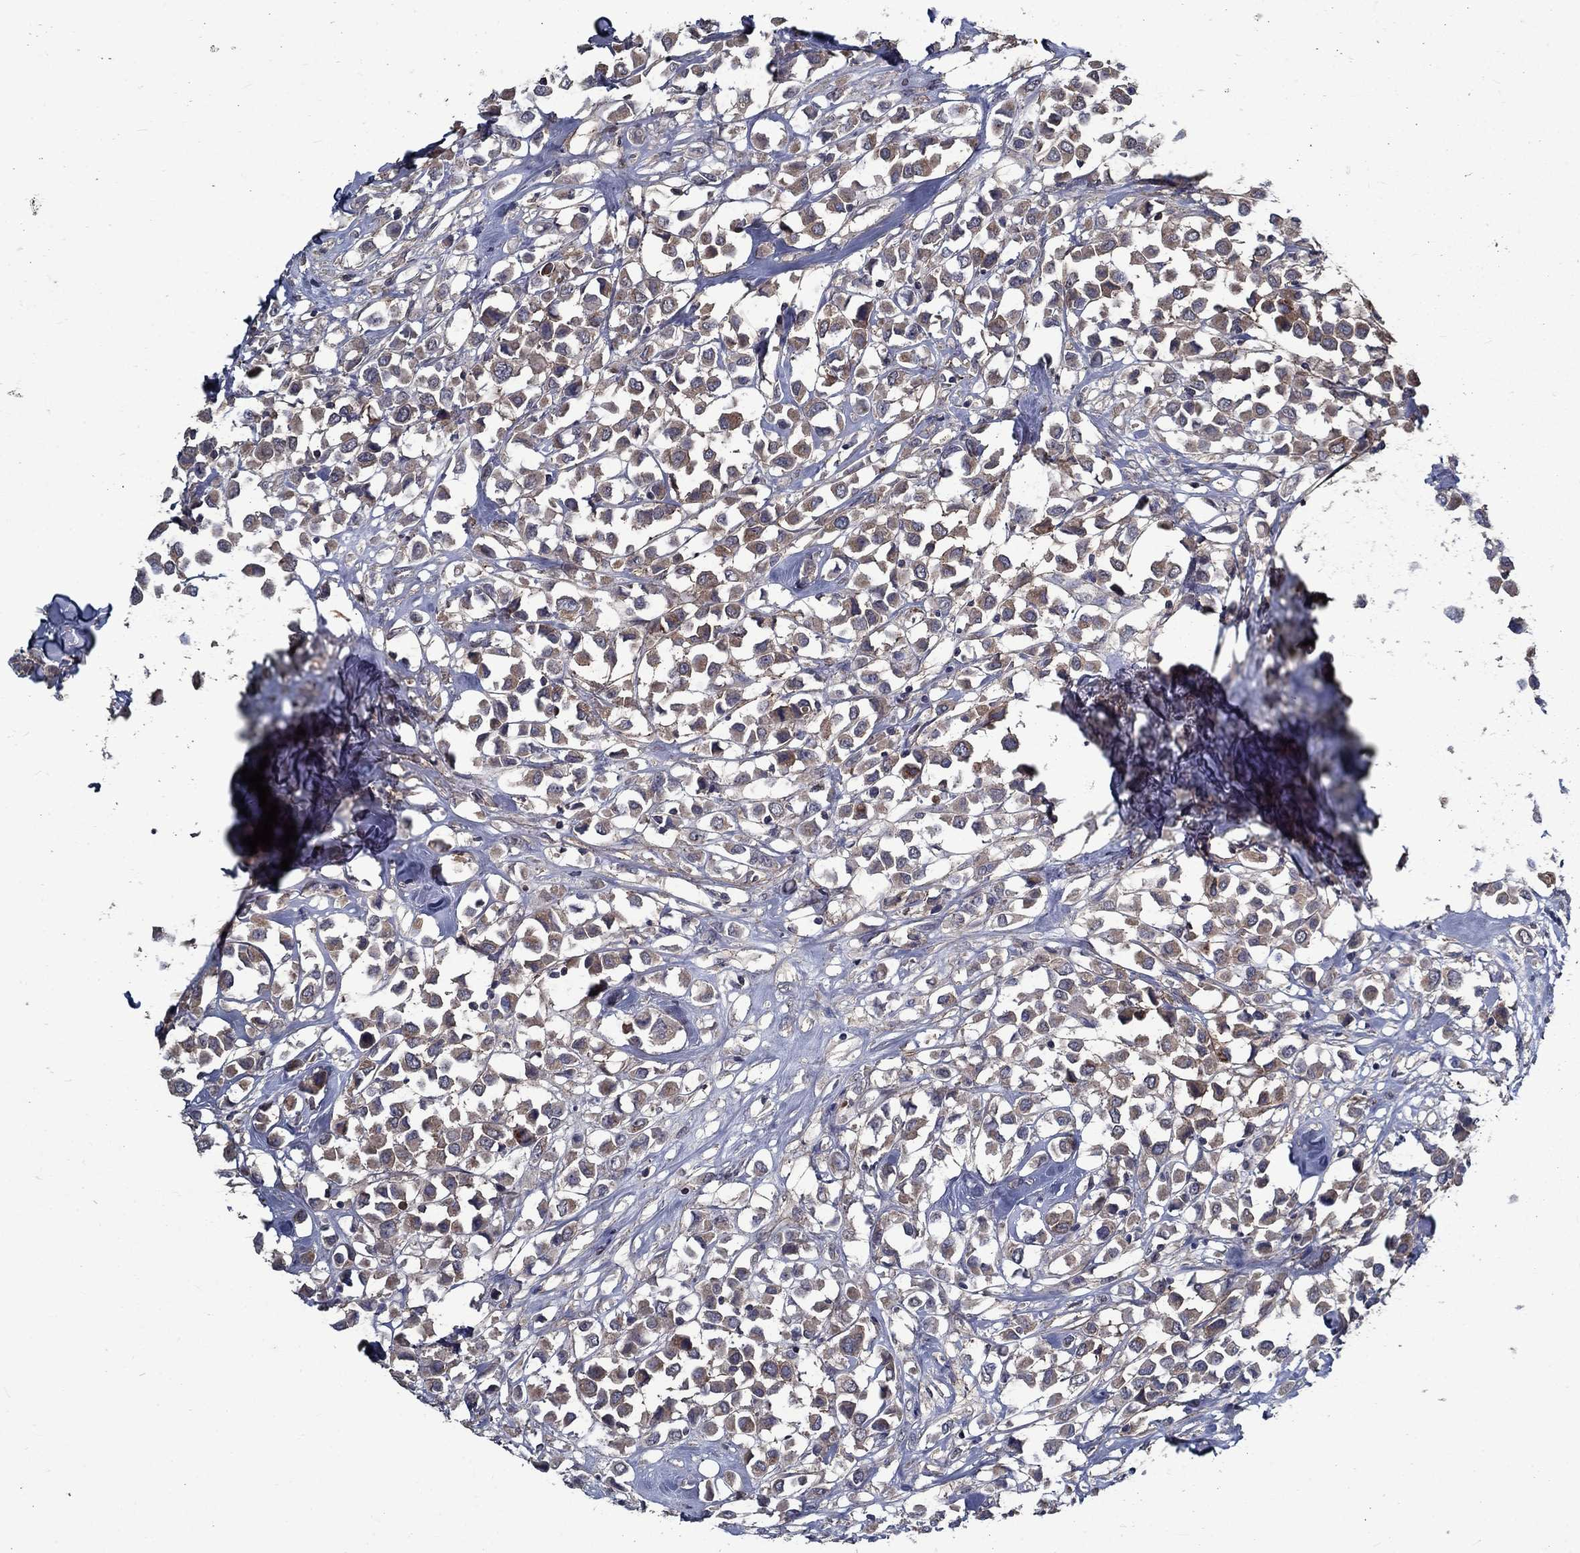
{"staining": {"intensity": "moderate", "quantity": "<25%", "location": "cytoplasmic/membranous"}, "tissue": "breast cancer", "cell_type": "Tumor cells", "image_type": "cancer", "snomed": [{"axis": "morphology", "description": "Duct carcinoma"}, {"axis": "topography", "description": "Breast"}], "caption": "This is an image of IHC staining of breast intraductal carcinoma, which shows moderate positivity in the cytoplasmic/membranous of tumor cells.", "gene": "SLC44A1", "patient": {"sex": "female", "age": 61}}